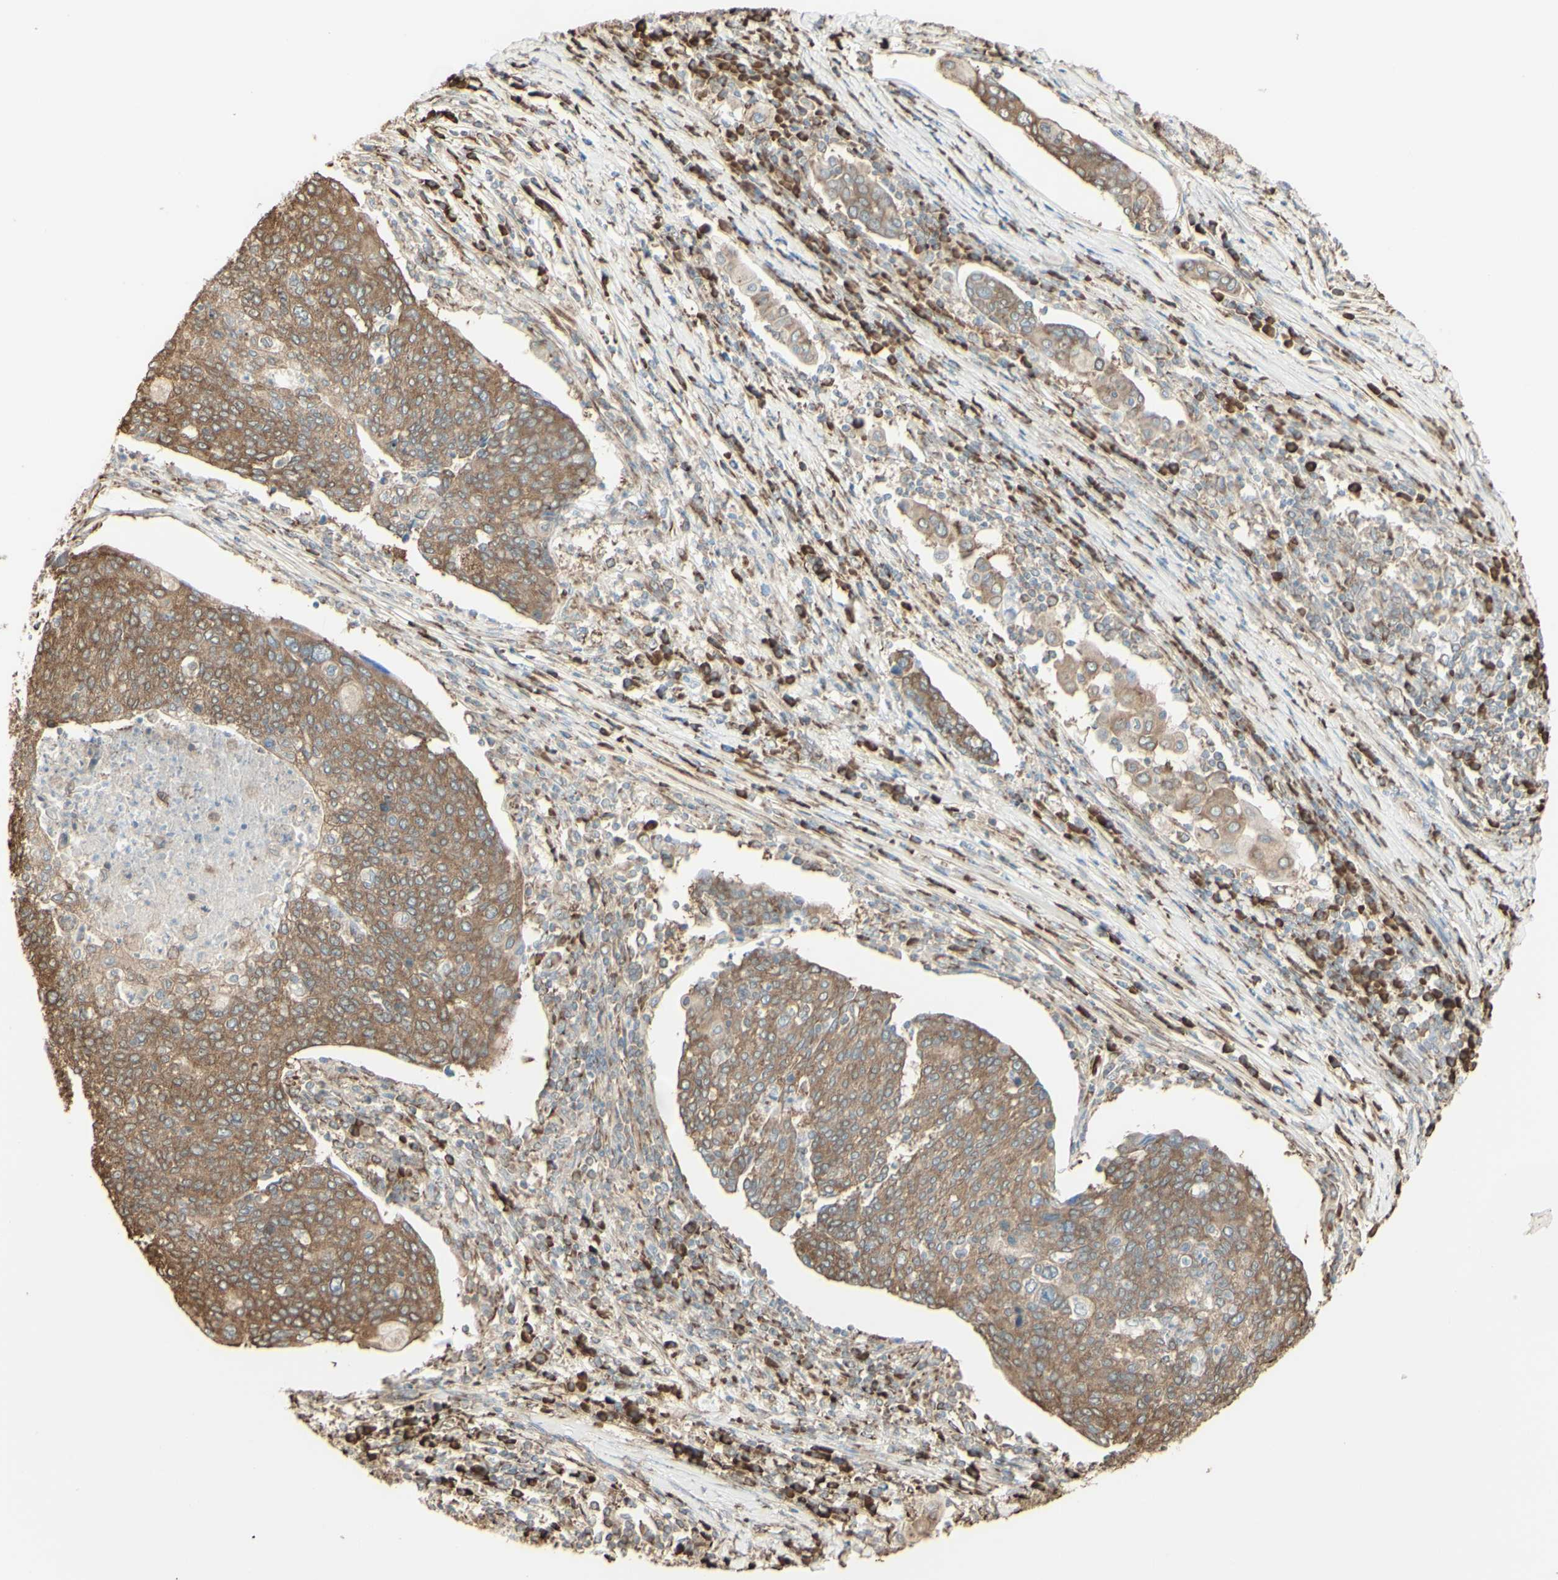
{"staining": {"intensity": "moderate", "quantity": ">75%", "location": "cytoplasmic/membranous"}, "tissue": "cervical cancer", "cell_type": "Tumor cells", "image_type": "cancer", "snomed": [{"axis": "morphology", "description": "Squamous cell carcinoma, NOS"}, {"axis": "topography", "description": "Cervix"}], "caption": "Cervical cancer stained for a protein shows moderate cytoplasmic/membranous positivity in tumor cells.", "gene": "EEF1B2", "patient": {"sex": "female", "age": 40}}